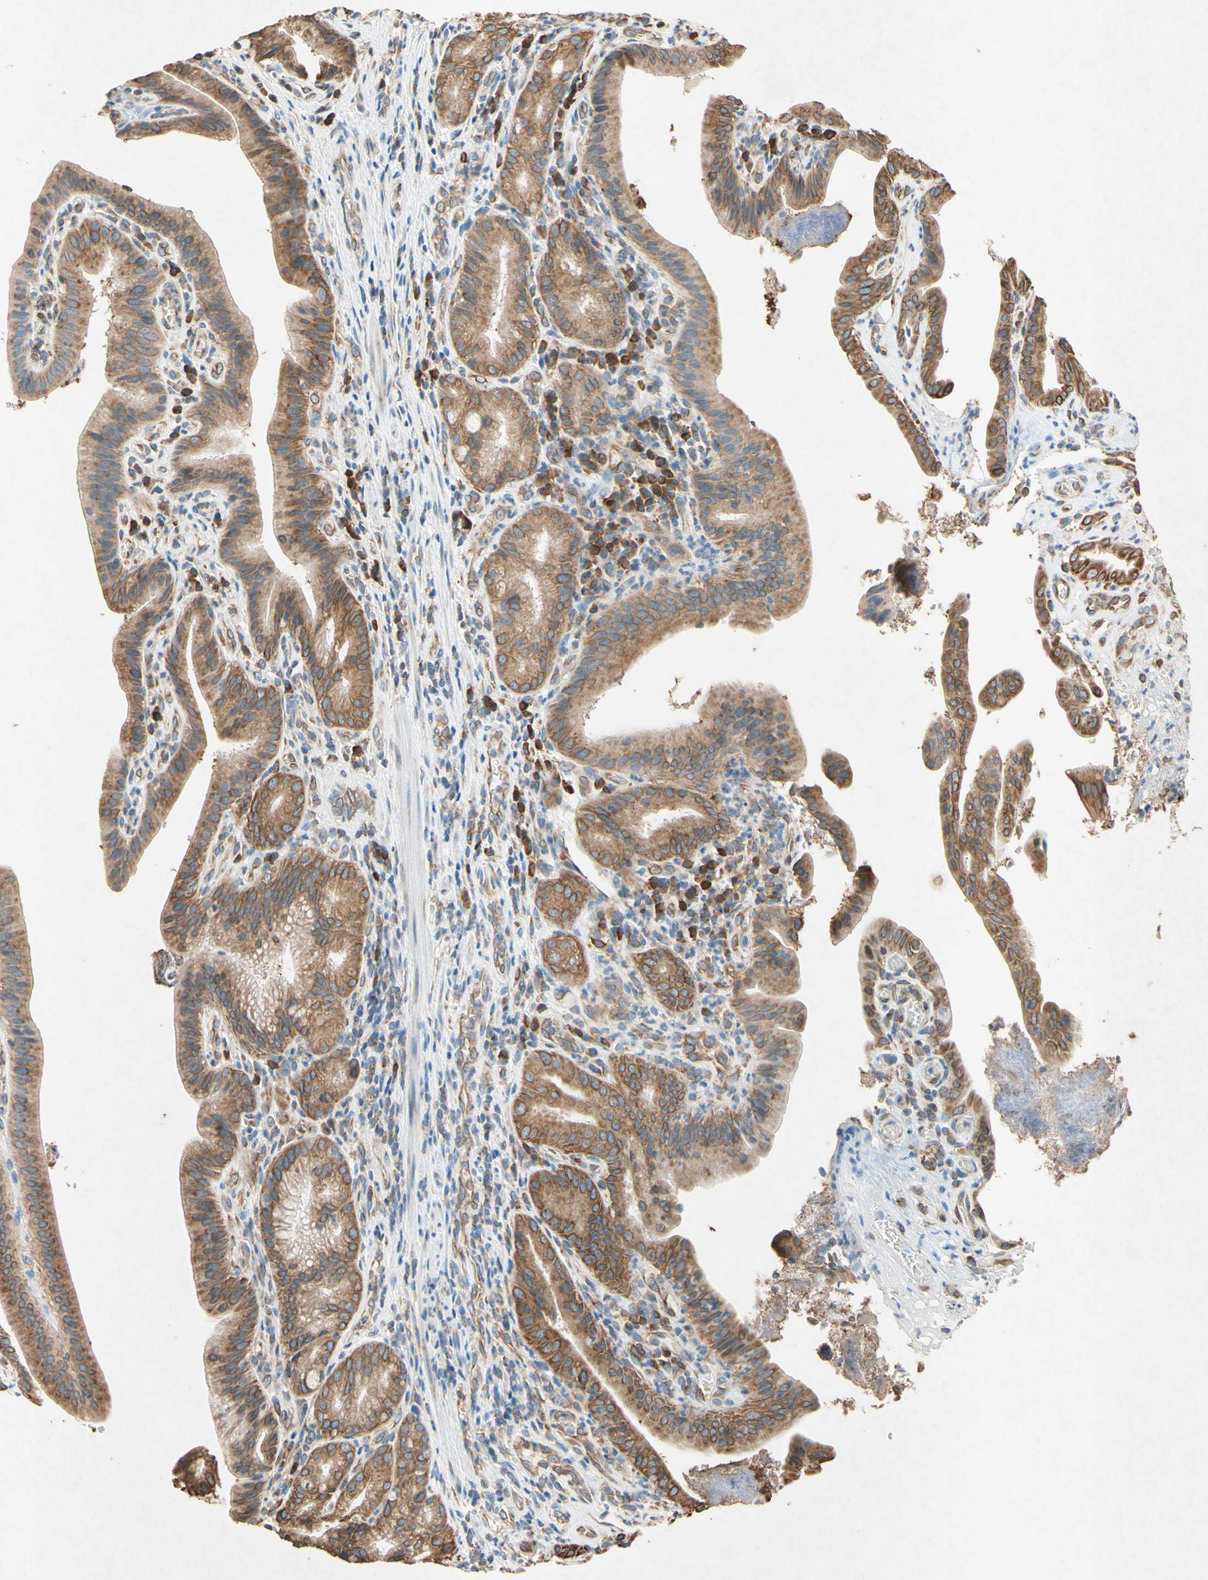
{"staining": {"intensity": "moderate", "quantity": ">75%", "location": "cytoplasmic/membranous"}, "tissue": "pancreatic cancer", "cell_type": "Tumor cells", "image_type": "cancer", "snomed": [{"axis": "morphology", "description": "Adenocarcinoma, NOS"}, {"axis": "topography", "description": "Pancreas"}], "caption": "Pancreatic adenocarcinoma stained for a protein exhibits moderate cytoplasmic/membranous positivity in tumor cells. (DAB (3,3'-diaminobenzidine) IHC, brown staining for protein, blue staining for nuclei).", "gene": "PABPC1", "patient": {"sex": "female", "age": 75}}